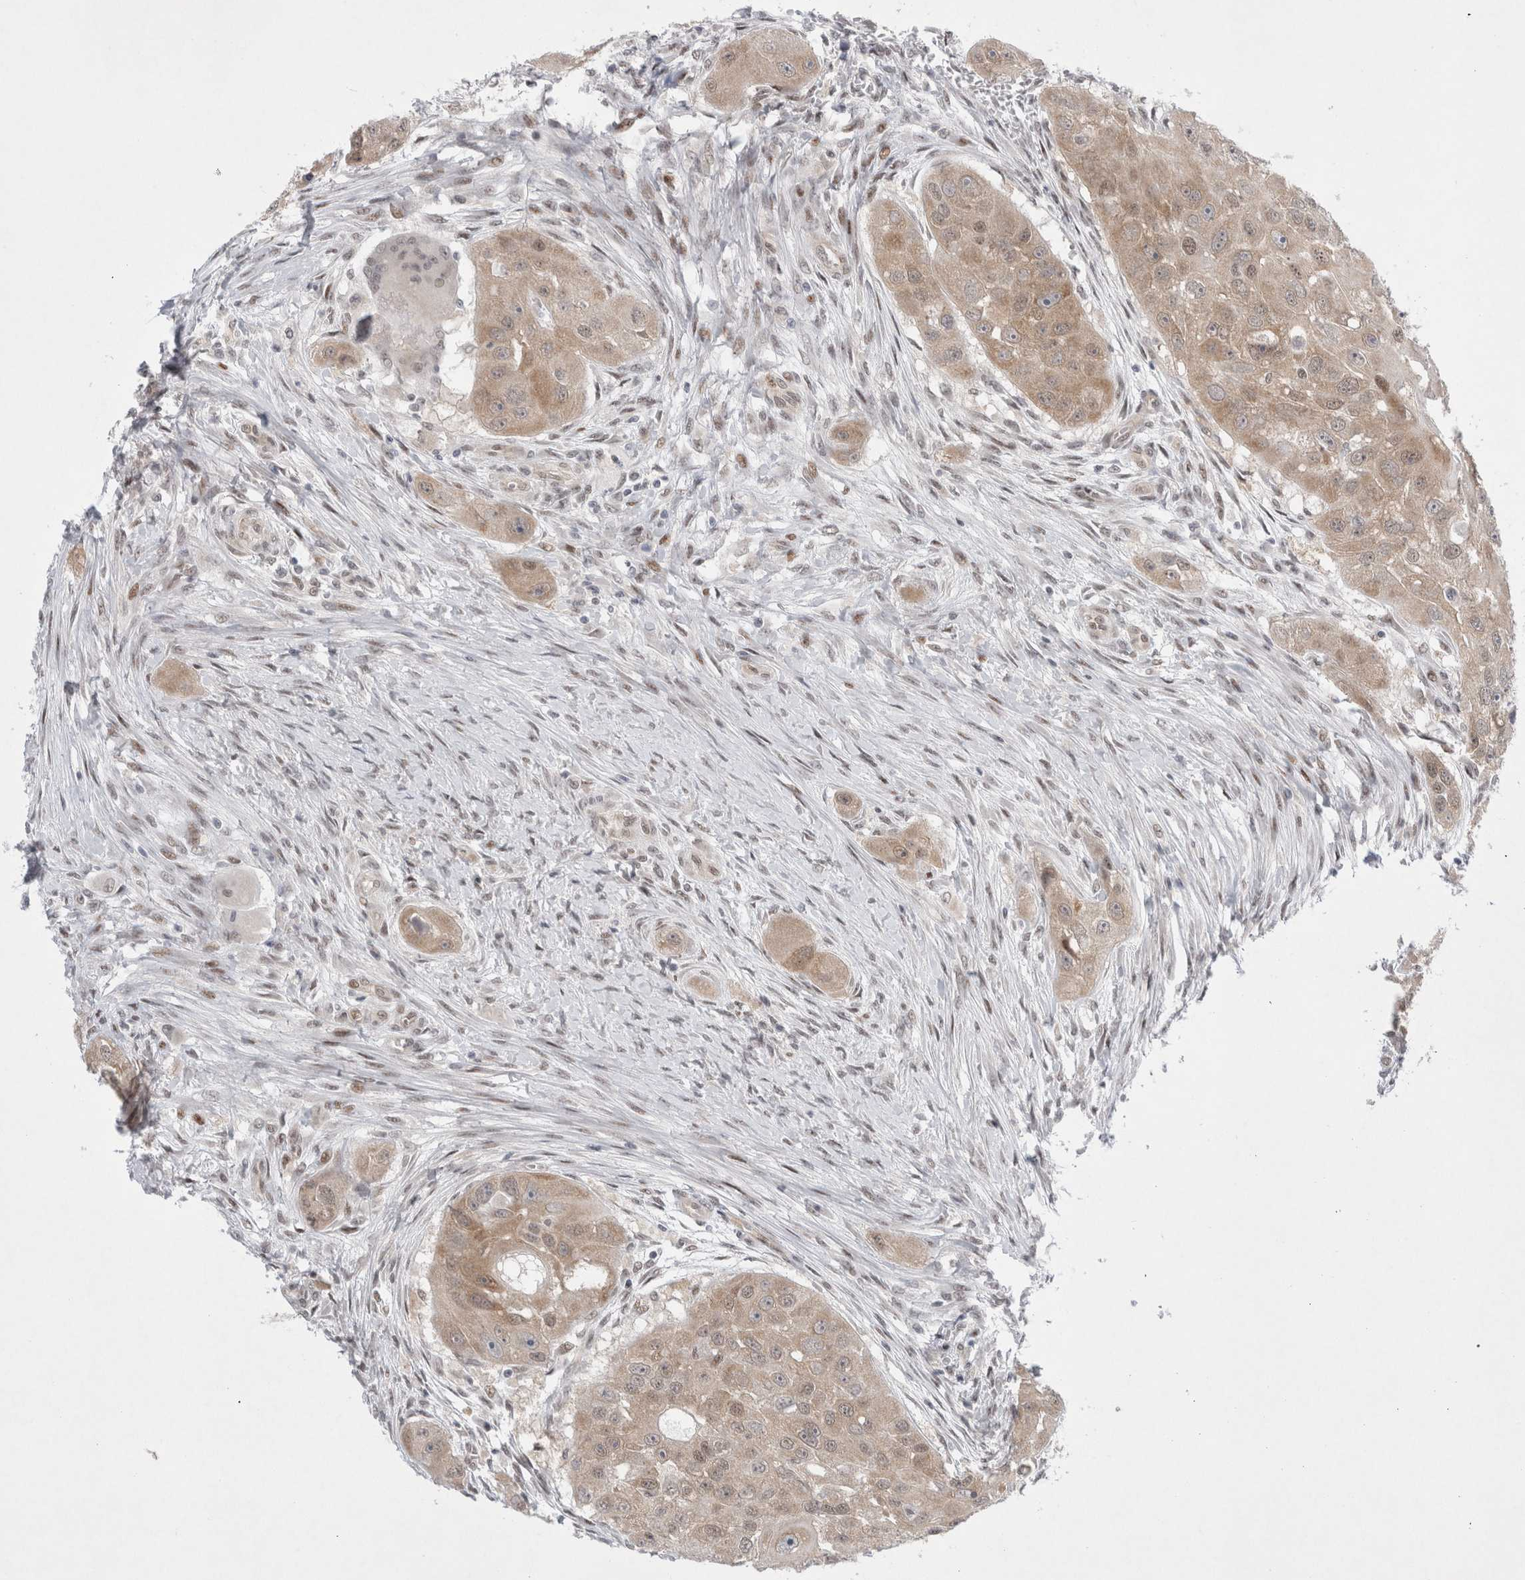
{"staining": {"intensity": "weak", "quantity": ">75%", "location": "cytoplasmic/membranous"}, "tissue": "head and neck cancer", "cell_type": "Tumor cells", "image_type": "cancer", "snomed": [{"axis": "morphology", "description": "Normal tissue, NOS"}, {"axis": "morphology", "description": "Squamous cell carcinoma, NOS"}, {"axis": "topography", "description": "Skeletal muscle"}, {"axis": "topography", "description": "Head-Neck"}], "caption": "Immunohistochemistry (DAB (3,3'-diaminobenzidine)) staining of head and neck cancer reveals weak cytoplasmic/membranous protein expression in approximately >75% of tumor cells.", "gene": "WIPF2", "patient": {"sex": "male", "age": 51}}